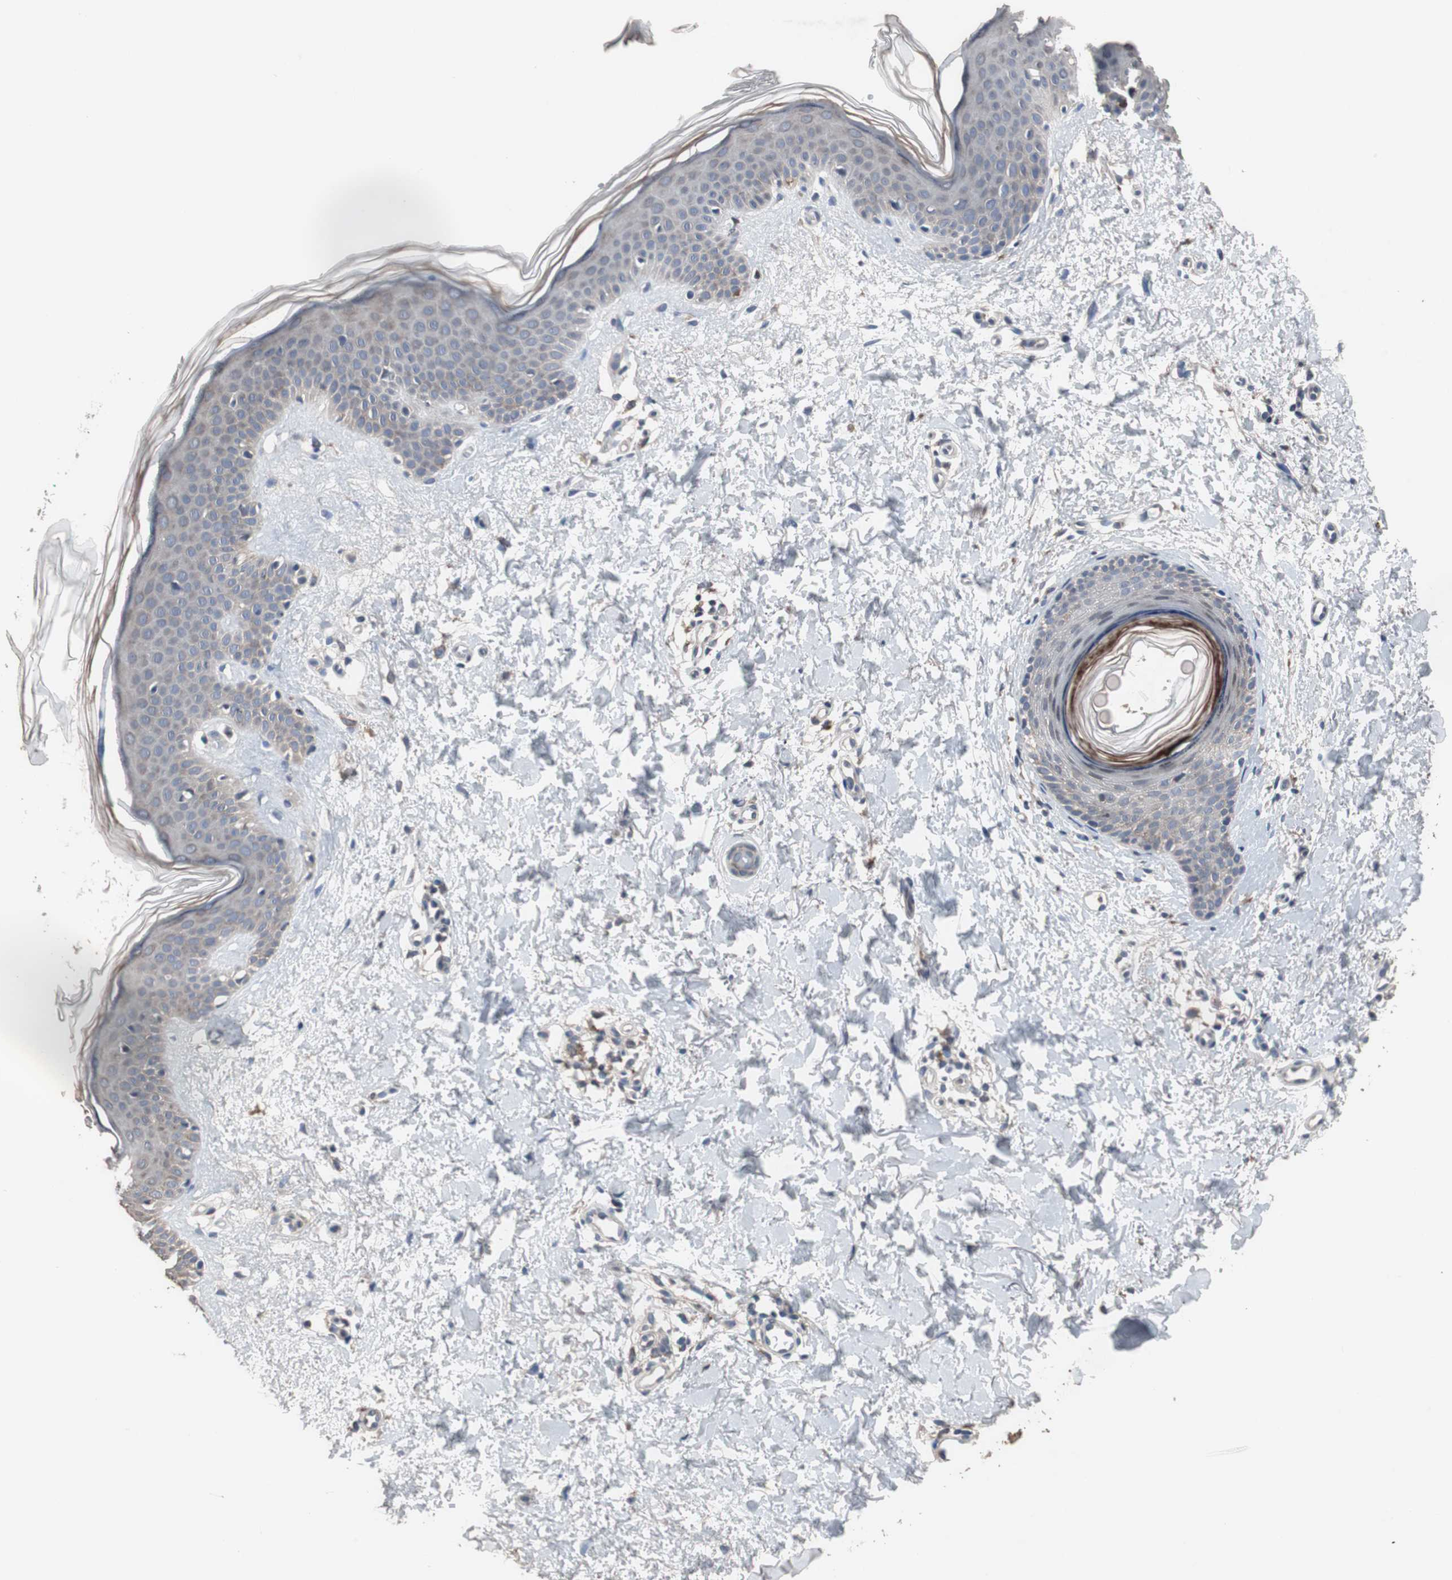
{"staining": {"intensity": "negative", "quantity": "none", "location": "none"}, "tissue": "skin", "cell_type": "Fibroblasts", "image_type": "normal", "snomed": [{"axis": "morphology", "description": "Normal tissue, NOS"}, {"axis": "topography", "description": "Skin"}], "caption": "Micrograph shows no significant protein positivity in fibroblasts of benign skin. (Immunohistochemistry (ihc), brightfield microscopy, high magnification).", "gene": "USP10", "patient": {"sex": "female", "age": 56}}